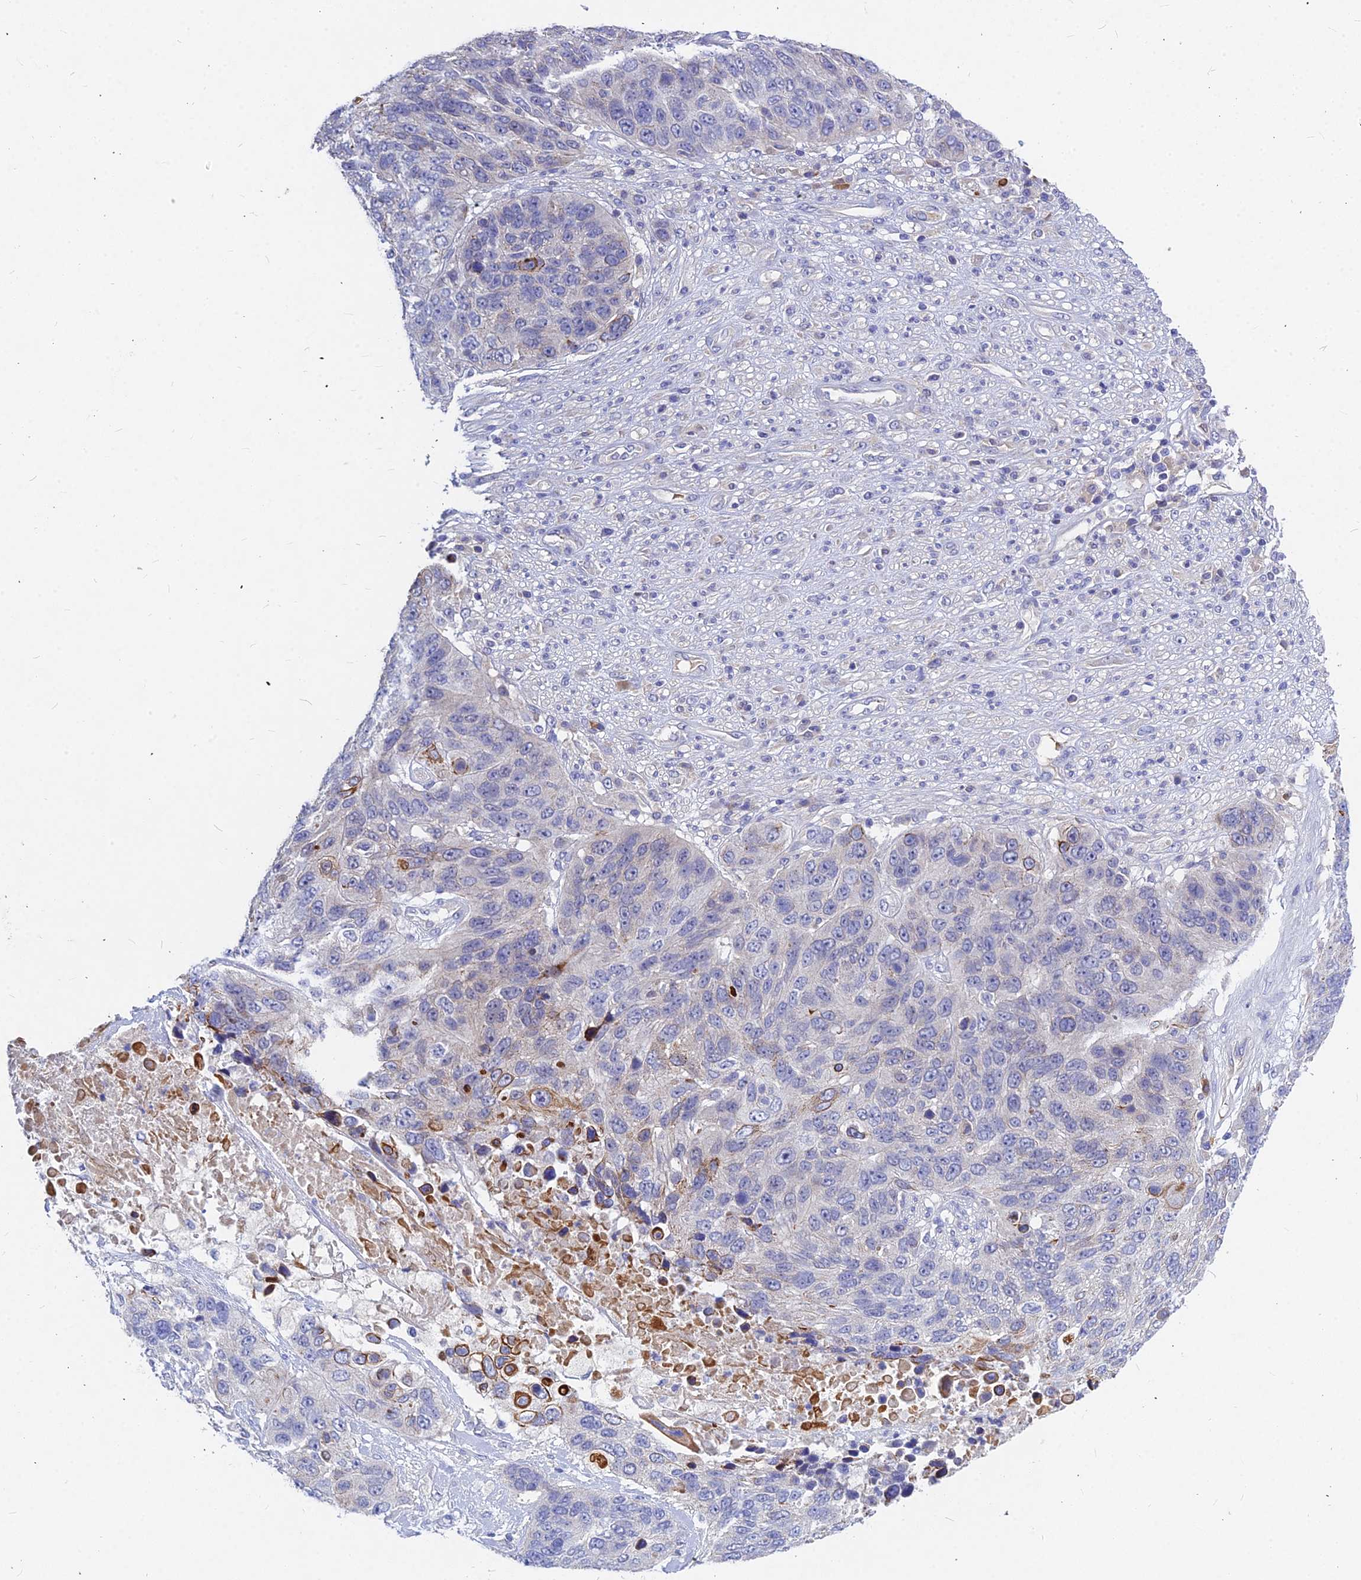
{"staining": {"intensity": "moderate", "quantity": "<25%", "location": "cytoplasmic/membranous"}, "tissue": "lung cancer", "cell_type": "Tumor cells", "image_type": "cancer", "snomed": [{"axis": "morphology", "description": "Normal tissue, NOS"}, {"axis": "morphology", "description": "Squamous cell carcinoma, NOS"}, {"axis": "topography", "description": "Lymph node"}, {"axis": "topography", "description": "Lung"}], "caption": "This is a histology image of IHC staining of squamous cell carcinoma (lung), which shows moderate staining in the cytoplasmic/membranous of tumor cells.", "gene": "DMRTA1", "patient": {"sex": "male", "age": 66}}